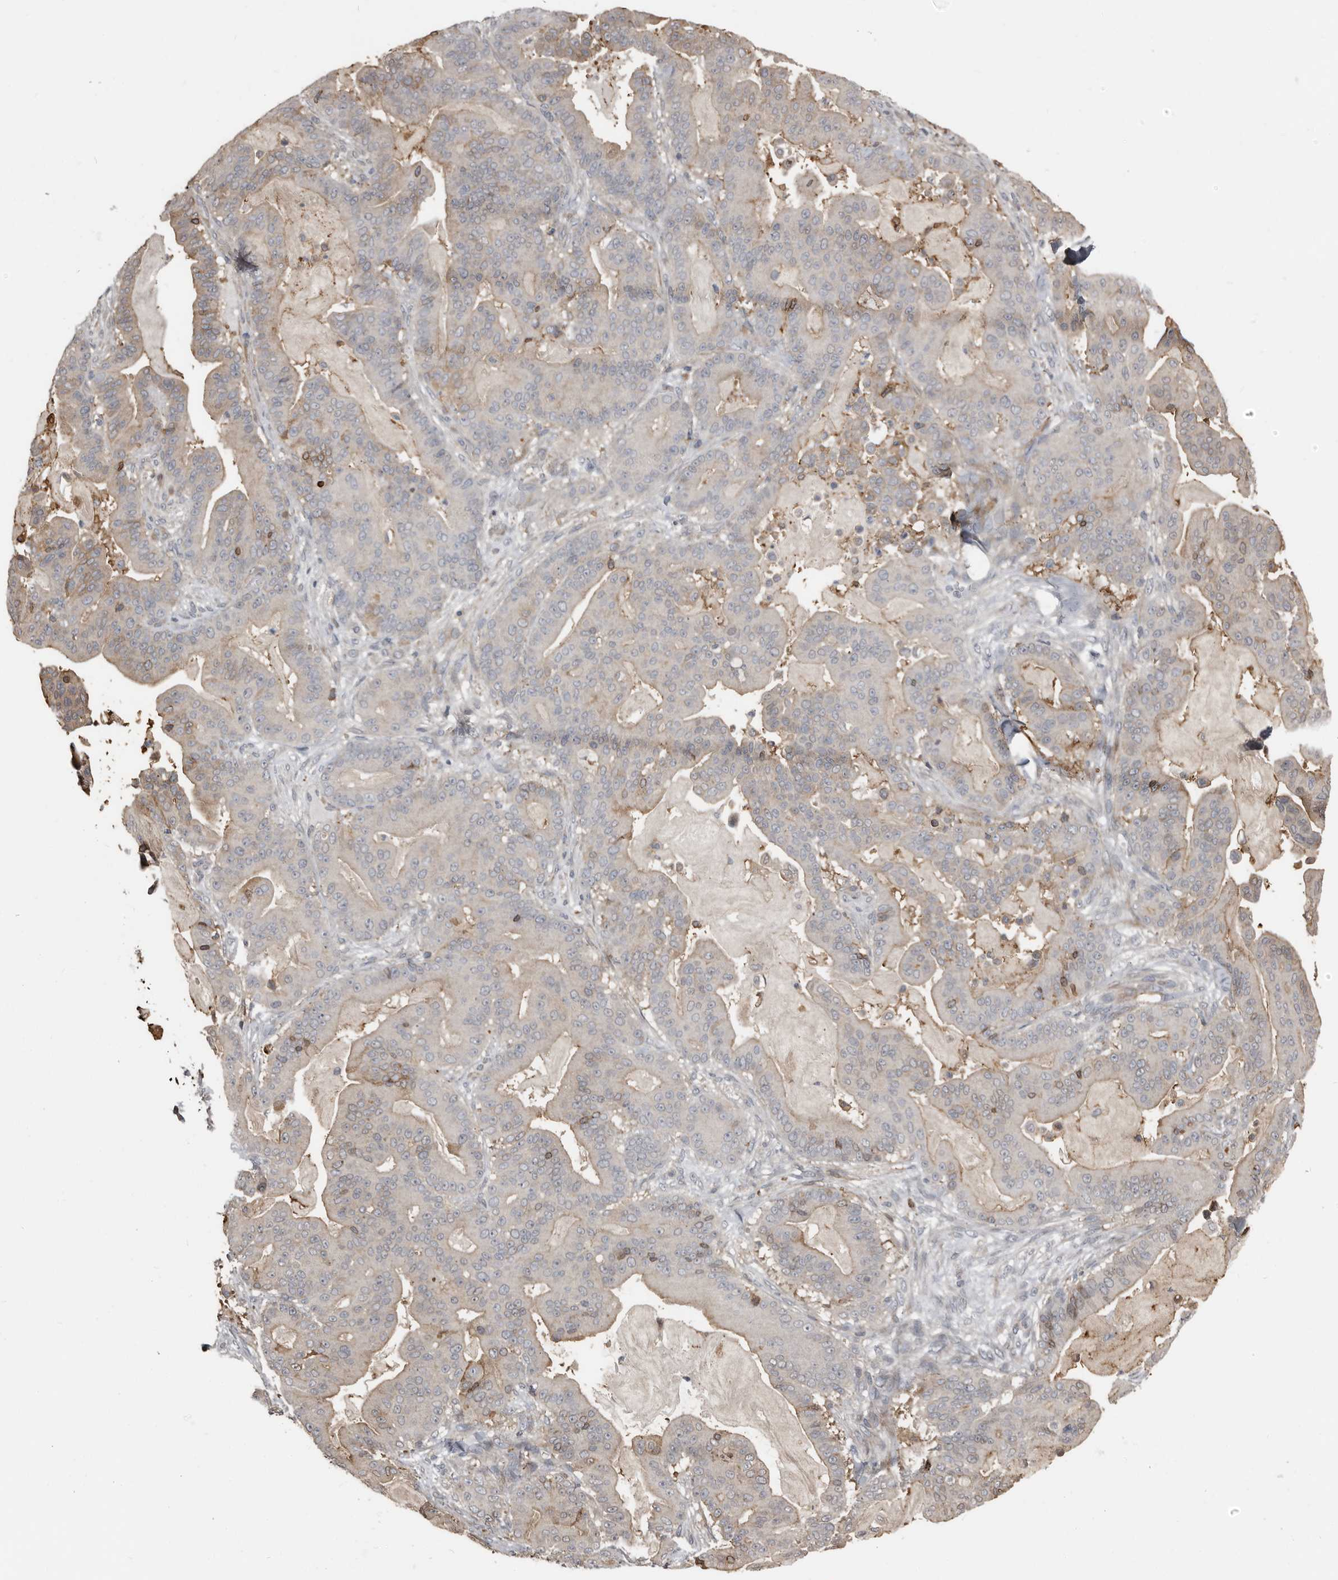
{"staining": {"intensity": "weak", "quantity": "25%-75%", "location": "cytoplasmic/membranous"}, "tissue": "pancreatic cancer", "cell_type": "Tumor cells", "image_type": "cancer", "snomed": [{"axis": "morphology", "description": "Adenocarcinoma, NOS"}, {"axis": "topography", "description": "Pancreas"}], "caption": "This photomicrograph displays immunohistochemistry (IHC) staining of human pancreatic cancer (adenocarcinoma), with low weak cytoplasmic/membranous staining in about 25%-75% of tumor cells.", "gene": "KCNJ8", "patient": {"sex": "male", "age": 63}}